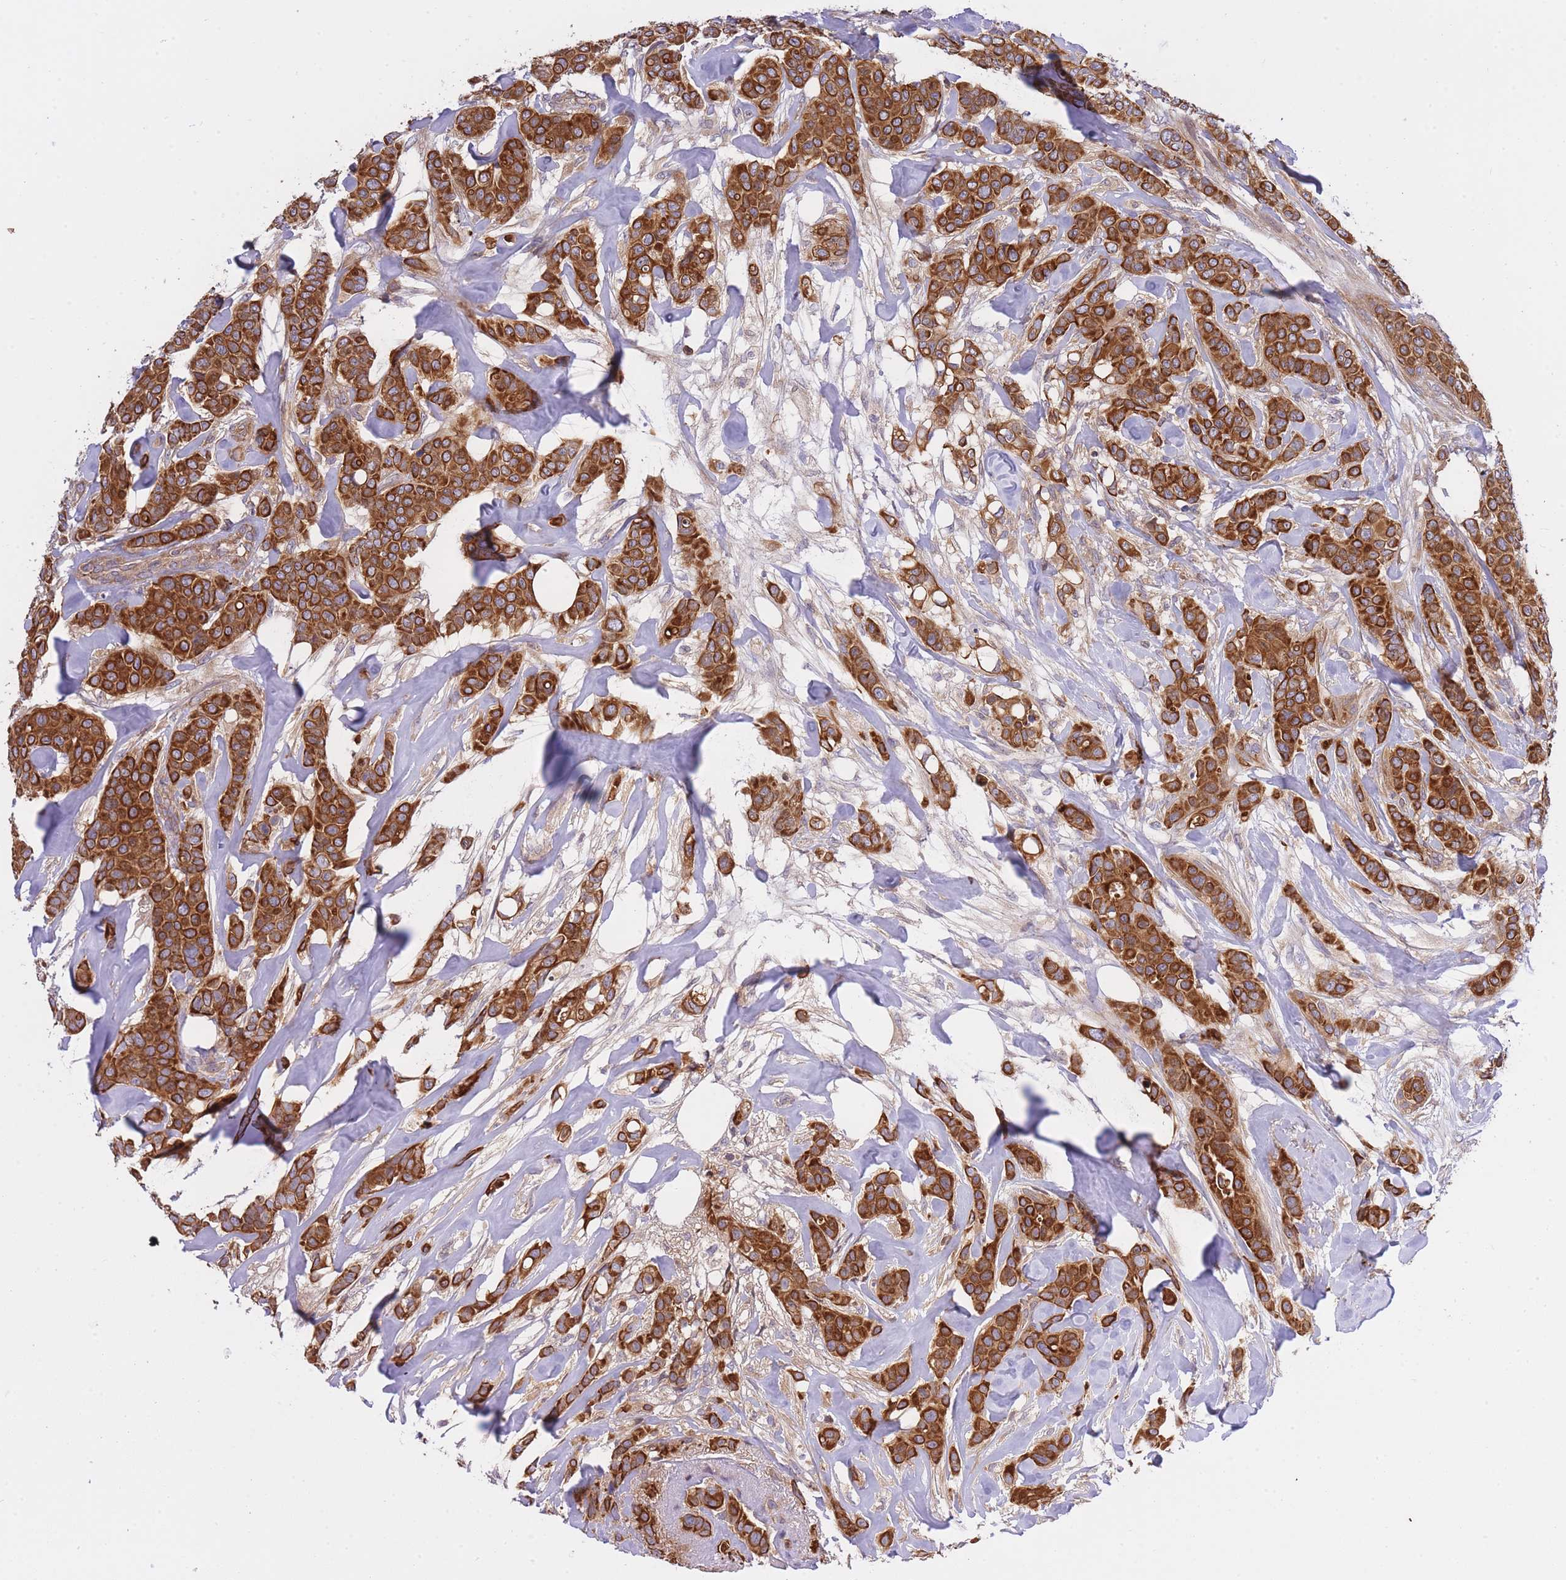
{"staining": {"intensity": "strong", "quantity": ">75%", "location": "cytoplasmic/membranous"}, "tissue": "breast cancer", "cell_type": "Tumor cells", "image_type": "cancer", "snomed": [{"axis": "morphology", "description": "Lobular carcinoma"}, {"axis": "topography", "description": "Breast"}], "caption": "A high amount of strong cytoplasmic/membranous expression is seen in approximately >75% of tumor cells in lobular carcinoma (breast) tissue.", "gene": "EIF2B2", "patient": {"sex": "female", "age": 51}}